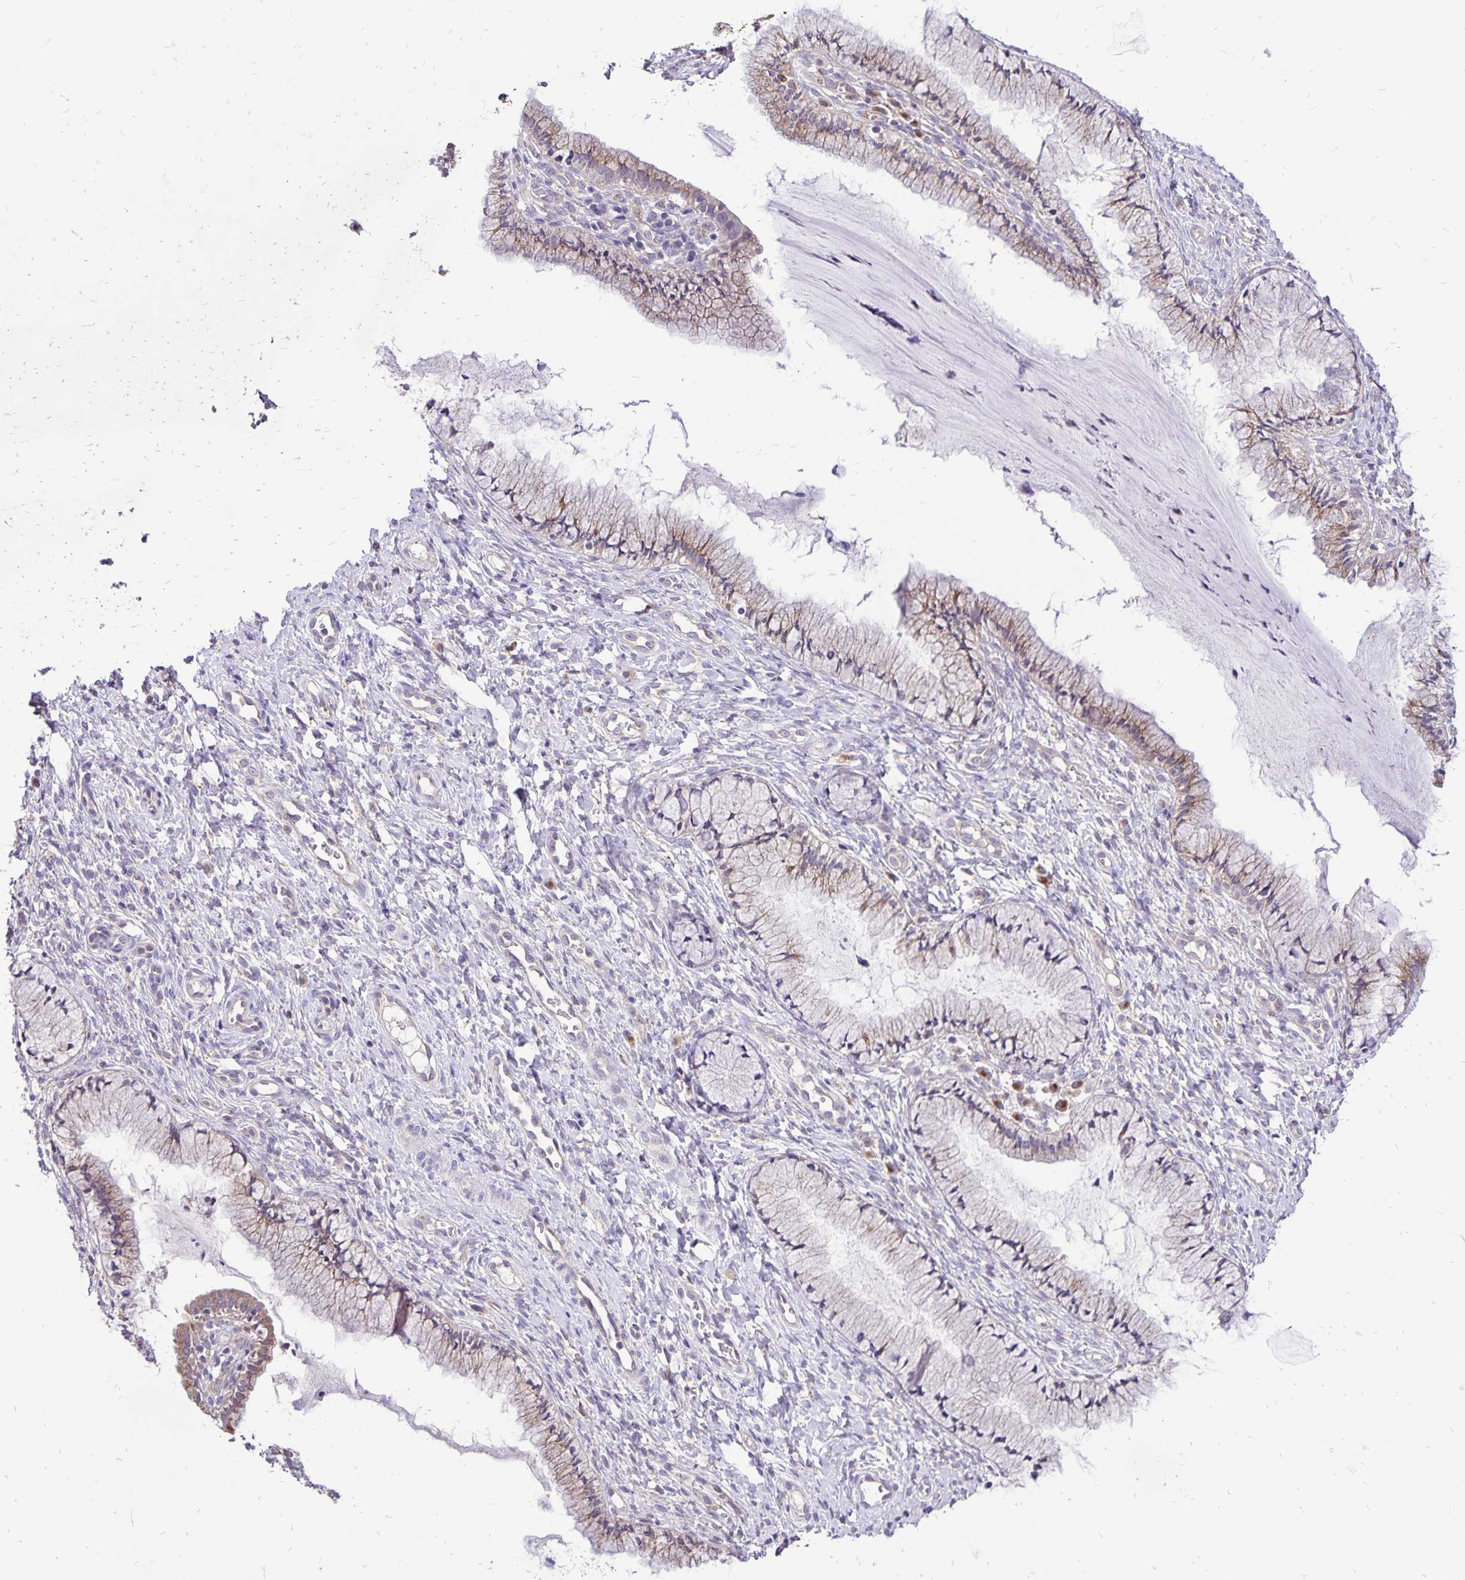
{"staining": {"intensity": "weak", "quantity": "<25%", "location": "cytoplasmic/membranous"}, "tissue": "cervix", "cell_type": "Glandular cells", "image_type": "normal", "snomed": [{"axis": "morphology", "description": "Normal tissue, NOS"}, {"axis": "topography", "description": "Cervix"}], "caption": "Glandular cells are negative for brown protein staining in unremarkable cervix. (DAB (3,3'-diaminobenzidine) IHC with hematoxylin counter stain).", "gene": "EIF5A", "patient": {"sex": "female", "age": 36}}